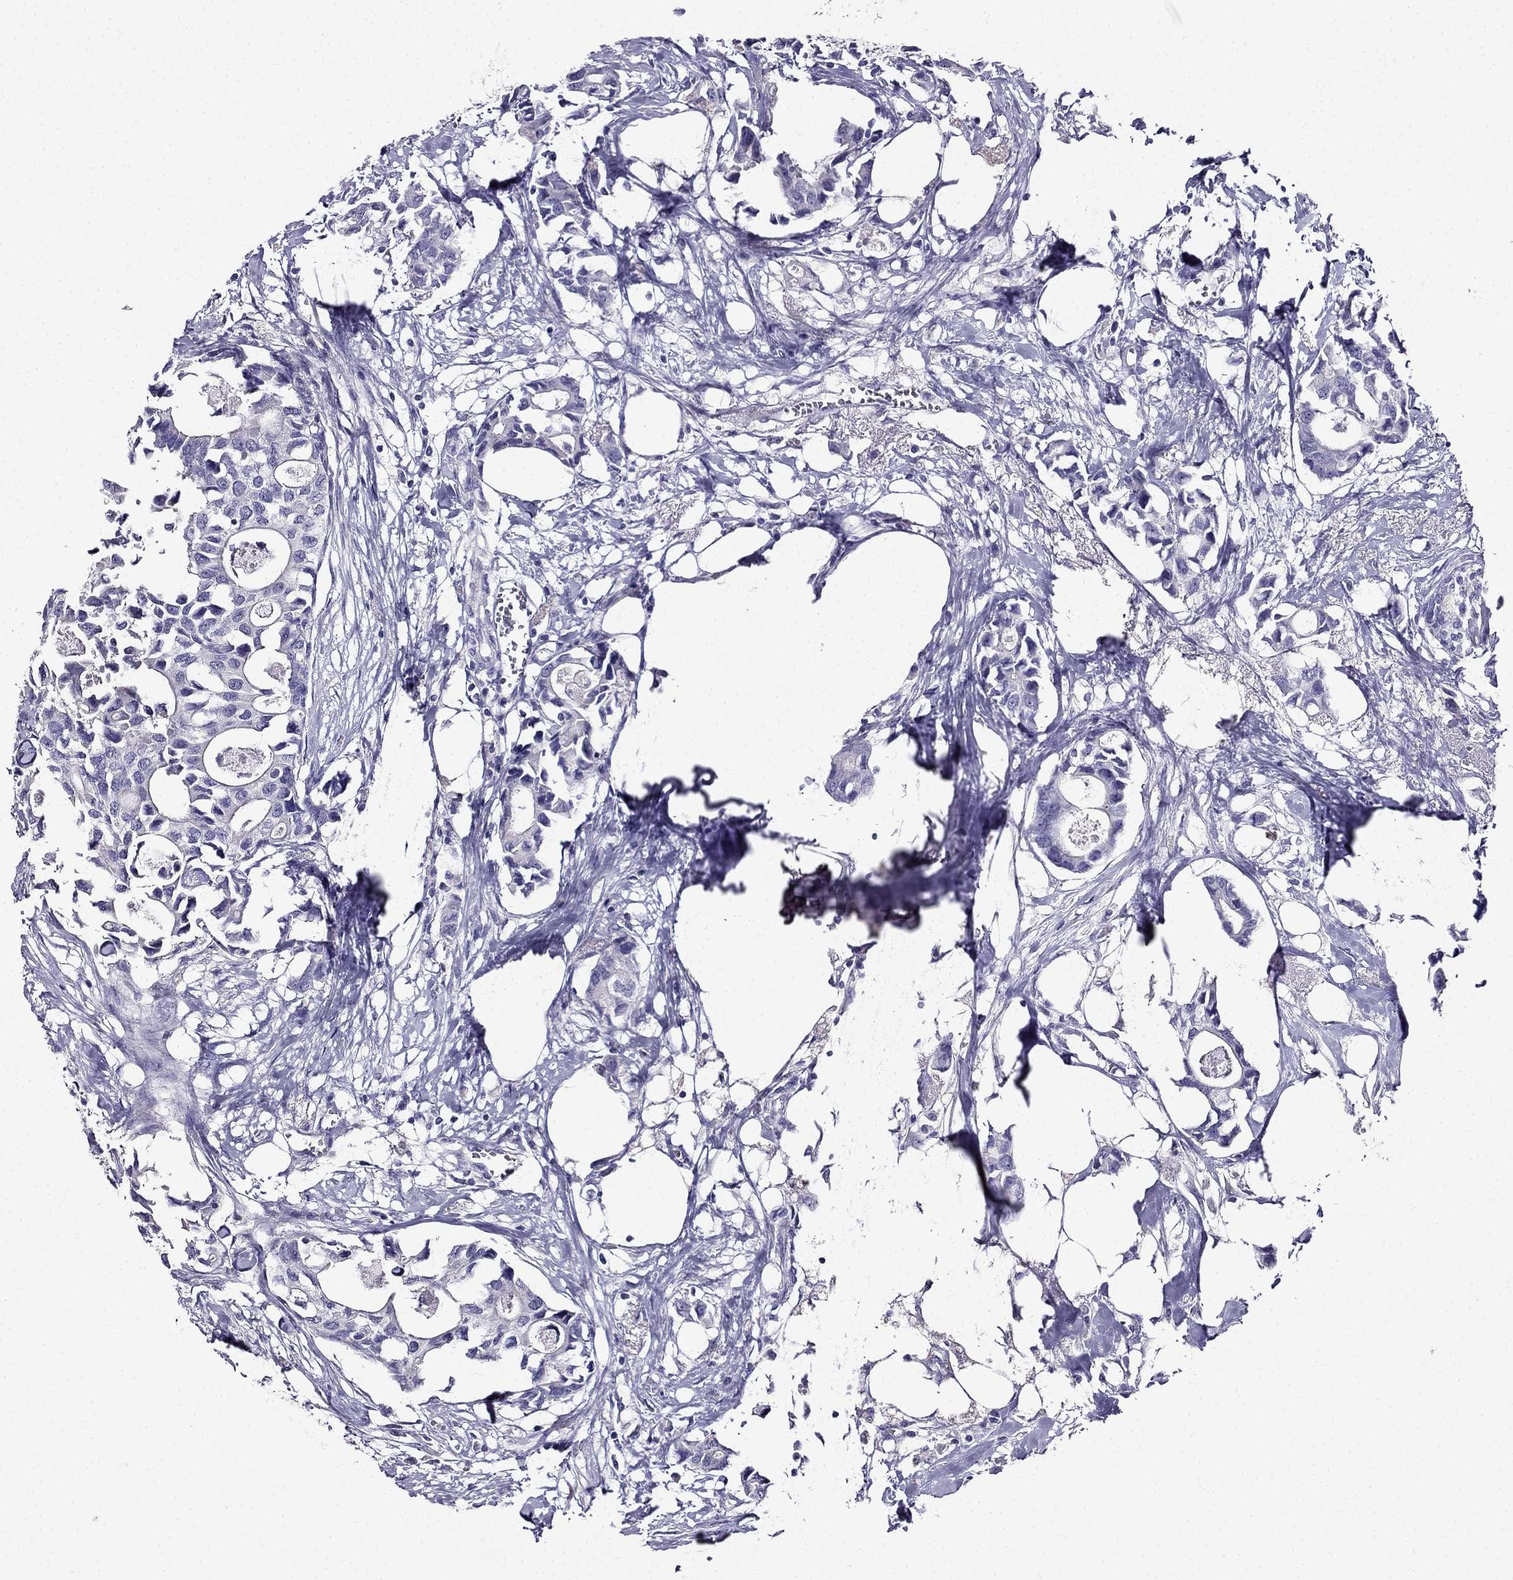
{"staining": {"intensity": "negative", "quantity": "none", "location": "none"}, "tissue": "breast cancer", "cell_type": "Tumor cells", "image_type": "cancer", "snomed": [{"axis": "morphology", "description": "Duct carcinoma"}, {"axis": "topography", "description": "Breast"}], "caption": "There is no significant expression in tumor cells of breast cancer.", "gene": "TMEM266", "patient": {"sex": "female", "age": 83}}